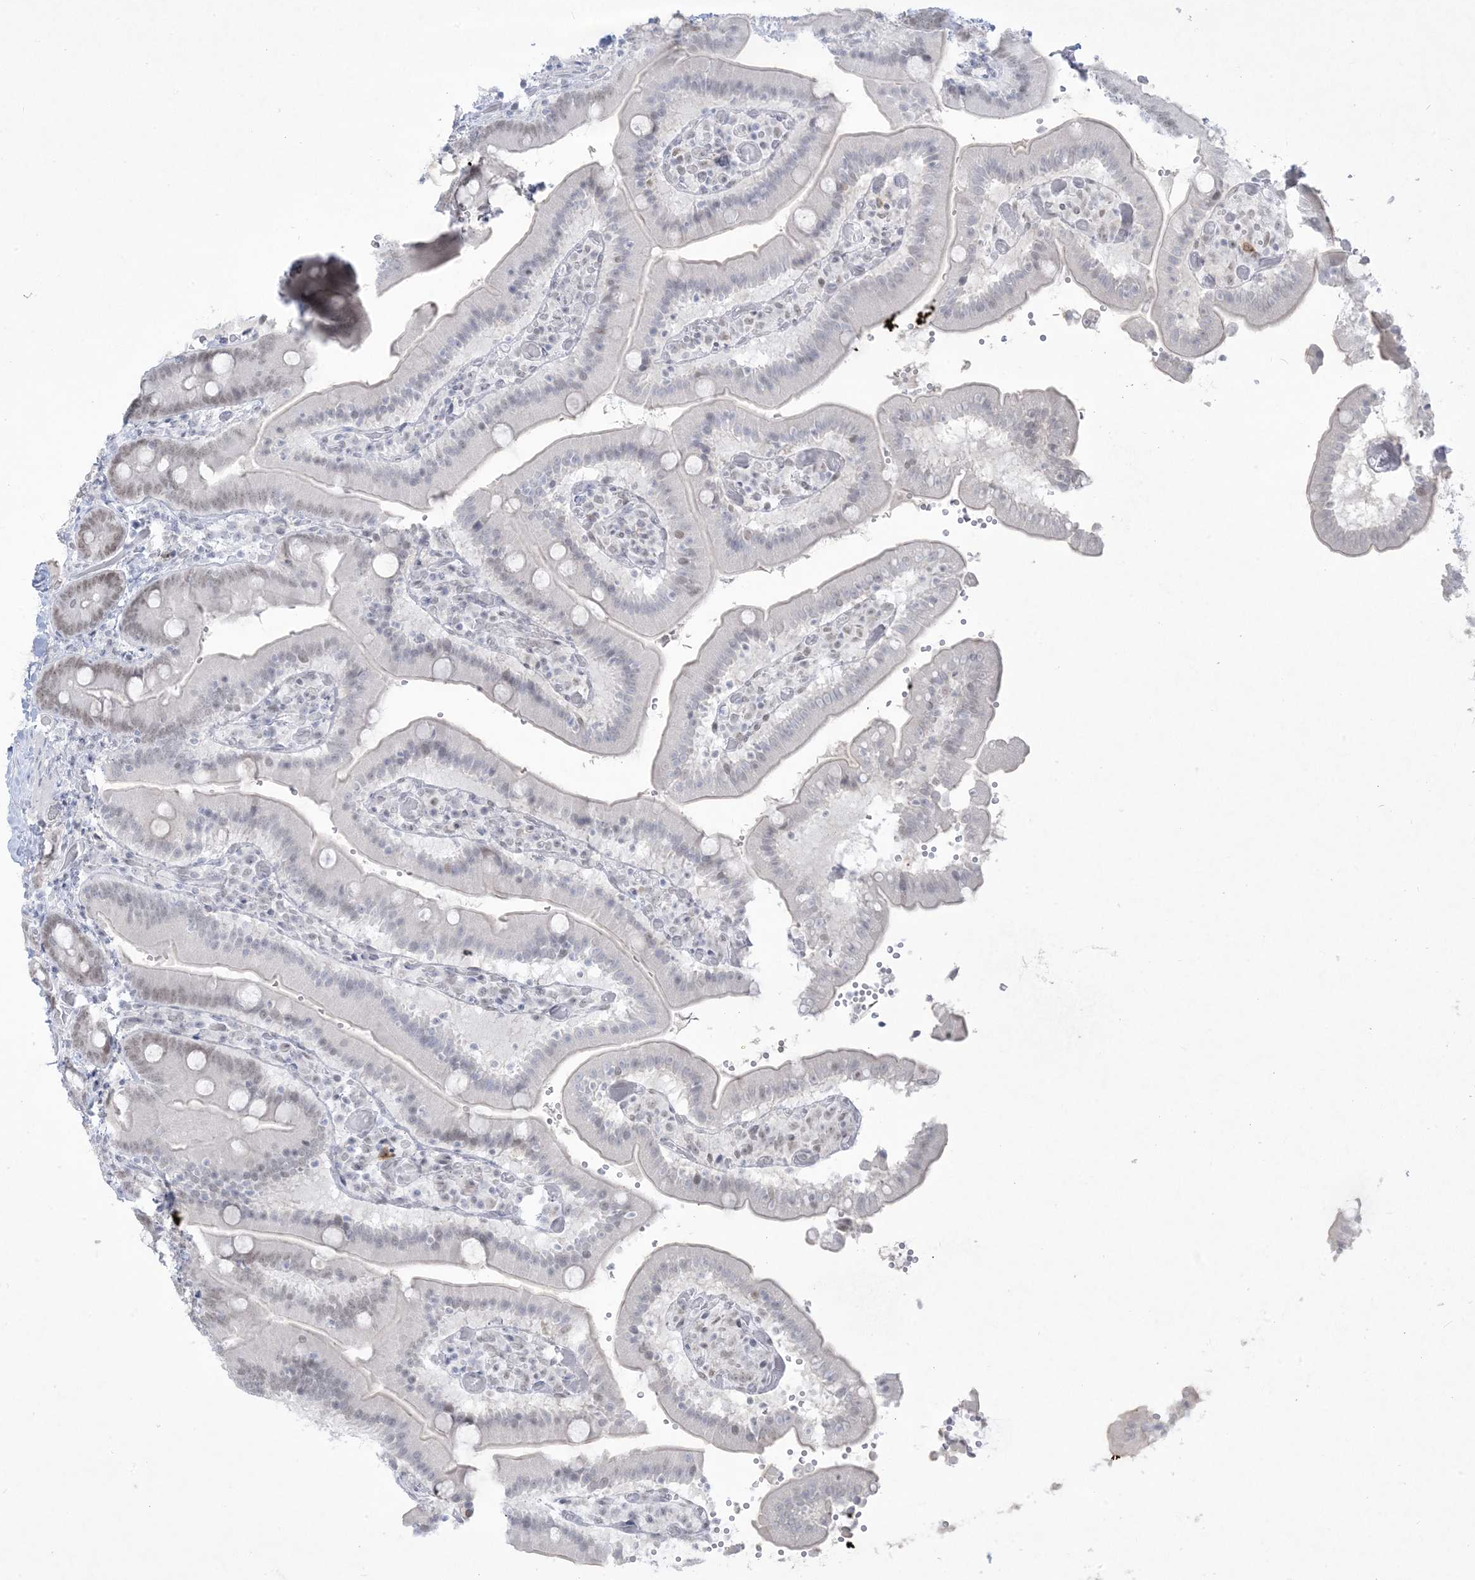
{"staining": {"intensity": "weak", "quantity": "<25%", "location": "nuclear"}, "tissue": "duodenum", "cell_type": "Glandular cells", "image_type": "normal", "snomed": [{"axis": "morphology", "description": "Normal tissue, NOS"}, {"axis": "topography", "description": "Duodenum"}], "caption": "DAB immunohistochemical staining of normal human duodenum displays no significant staining in glandular cells.", "gene": "HOMEZ", "patient": {"sex": "female", "age": 62}}